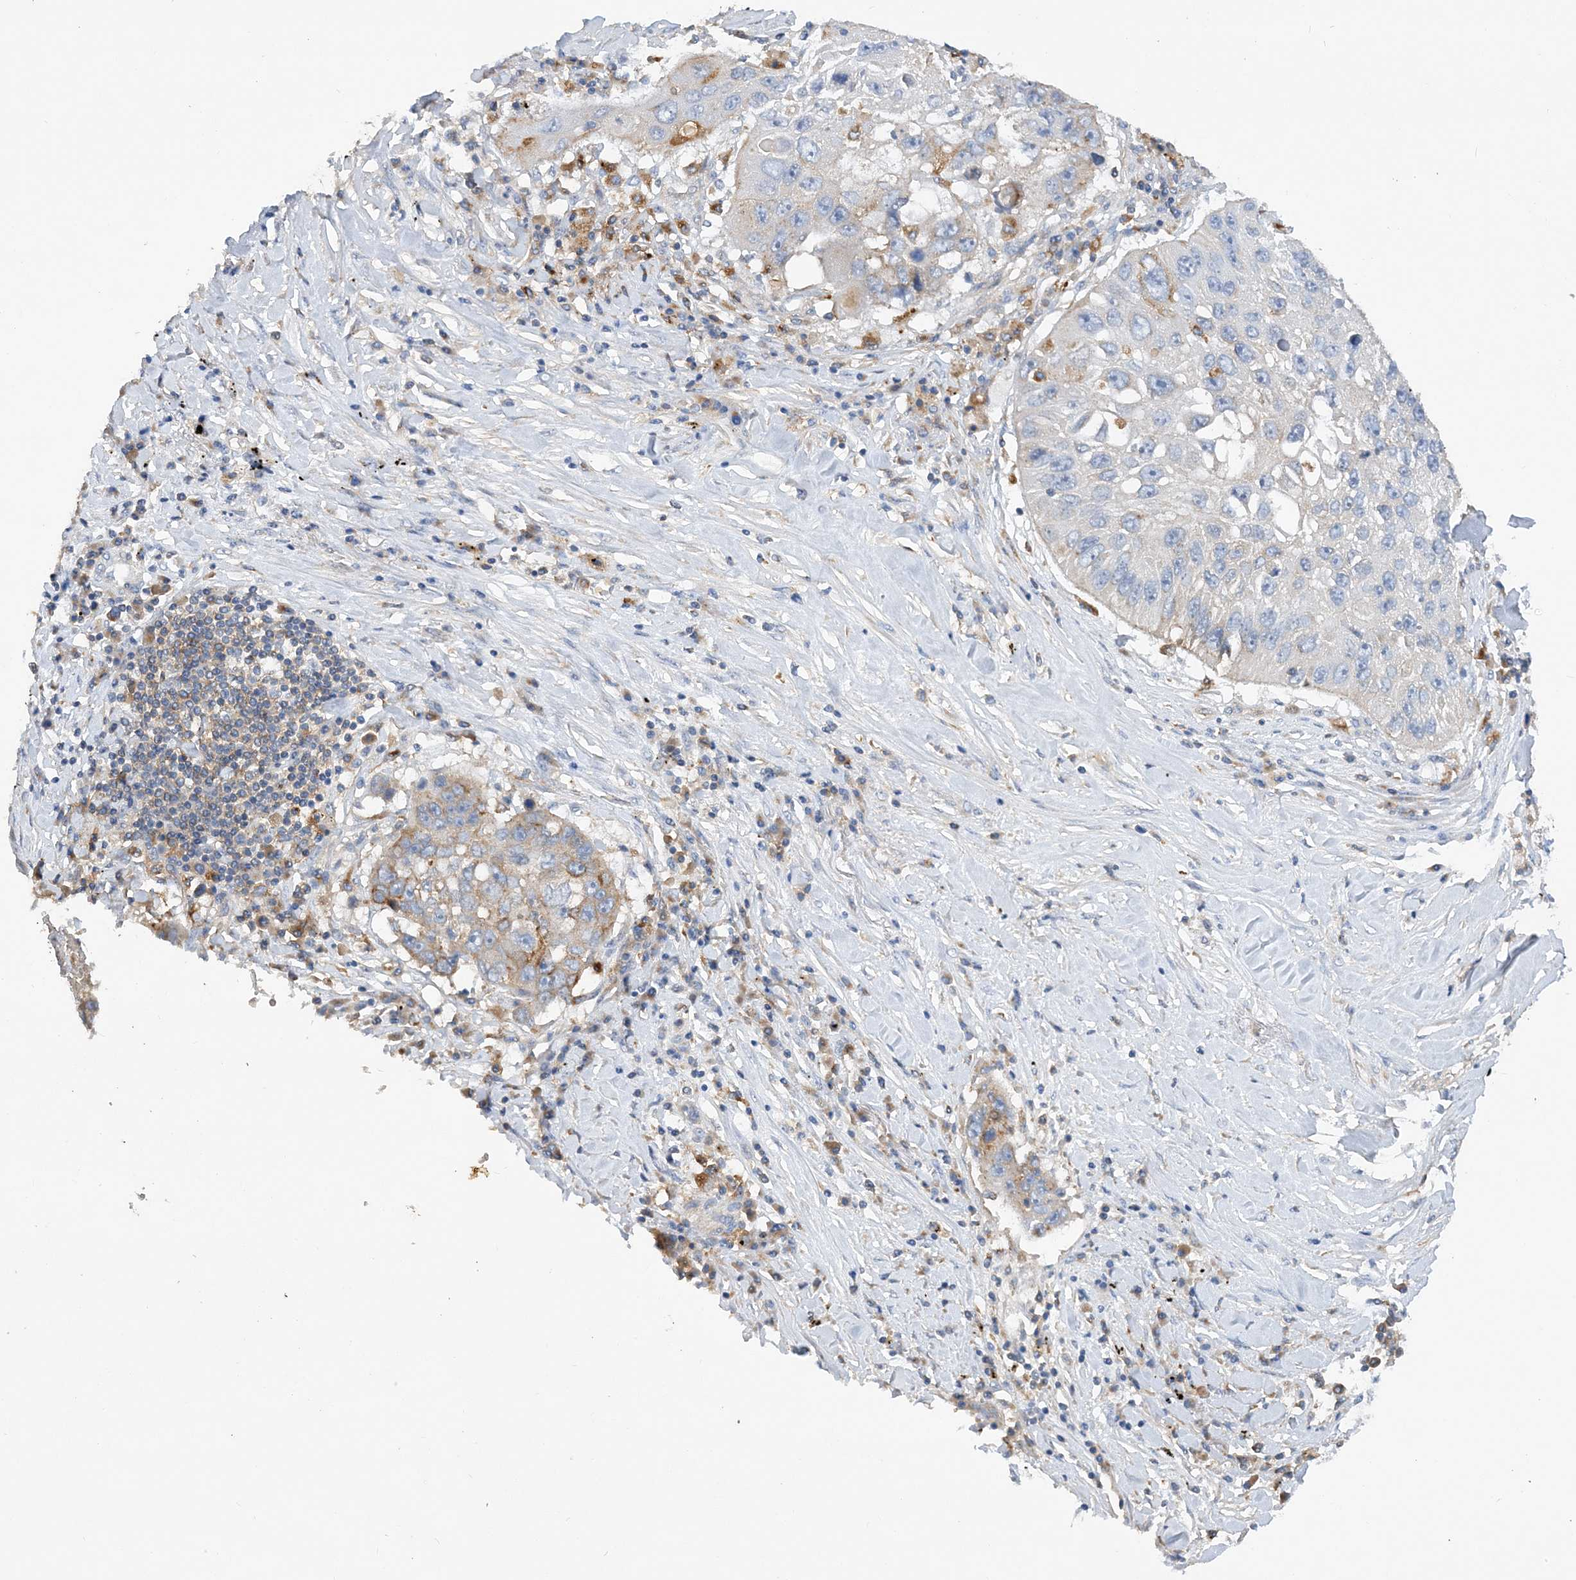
{"staining": {"intensity": "moderate", "quantity": "<25%", "location": "cytoplasmic/membranous"}, "tissue": "lung cancer", "cell_type": "Tumor cells", "image_type": "cancer", "snomed": [{"axis": "morphology", "description": "Squamous cell carcinoma, NOS"}, {"axis": "topography", "description": "Lung"}], "caption": "This is an image of immunohistochemistry (IHC) staining of lung squamous cell carcinoma, which shows moderate staining in the cytoplasmic/membranous of tumor cells.", "gene": "GRINA", "patient": {"sex": "male", "age": 61}}